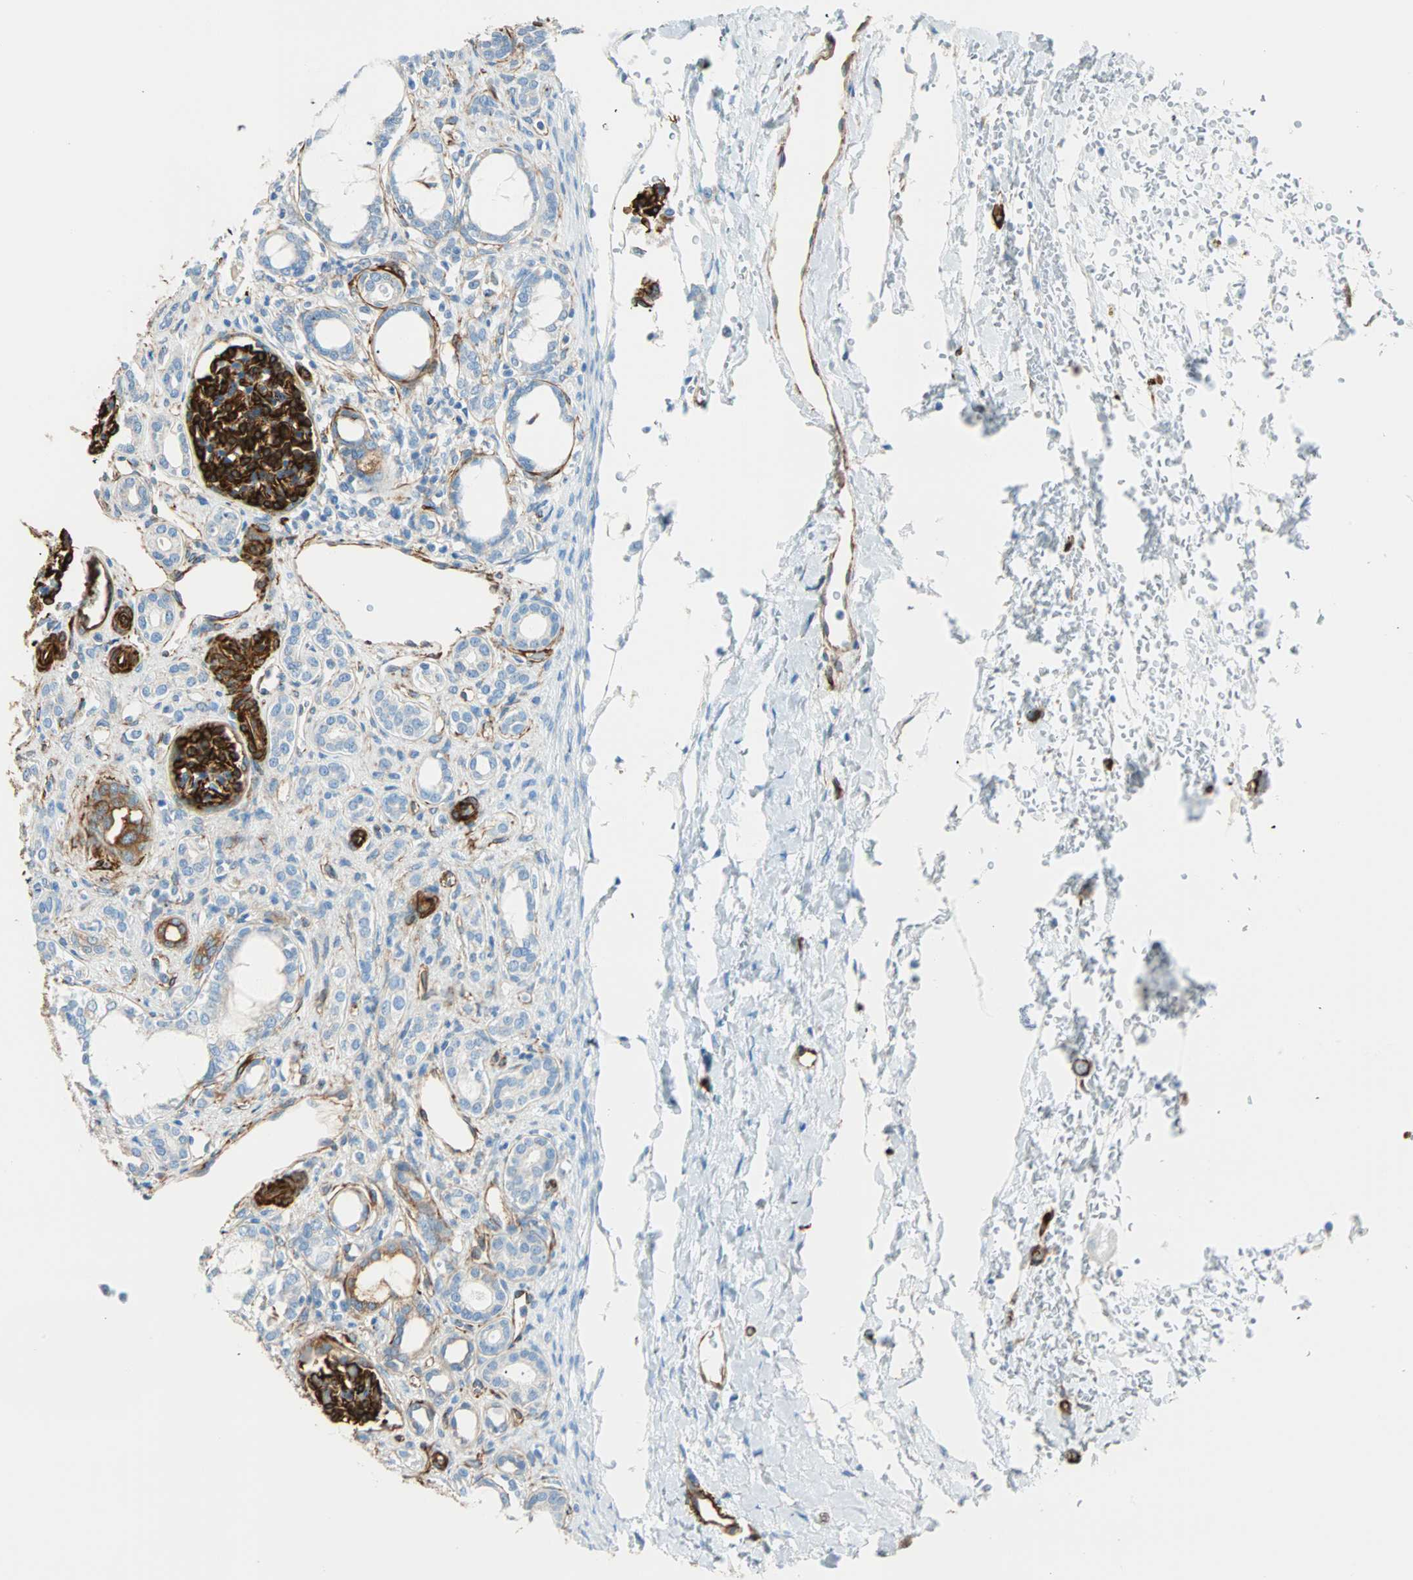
{"staining": {"intensity": "strong", "quantity": ">75%", "location": "cytoplasmic/membranous"}, "tissue": "kidney", "cell_type": "Cells in glomeruli", "image_type": "normal", "snomed": [{"axis": "morphology", "description": "Normal tissue, NOS"}, {"axis": "topography", "description": "Kidney"}], "caption": "High-magnification brightfield microscopy of unremarkable kidney stained with DAB (3,3'-diaminobenzidine) (brown) and counterstained with hematoxylin (blue). cells in glomeruli exhibit strong cytoplasmic/membranous positivity is present in about>75% of cells.", "gene": "NES", "patient": {"sex": "male", "age": 7}}